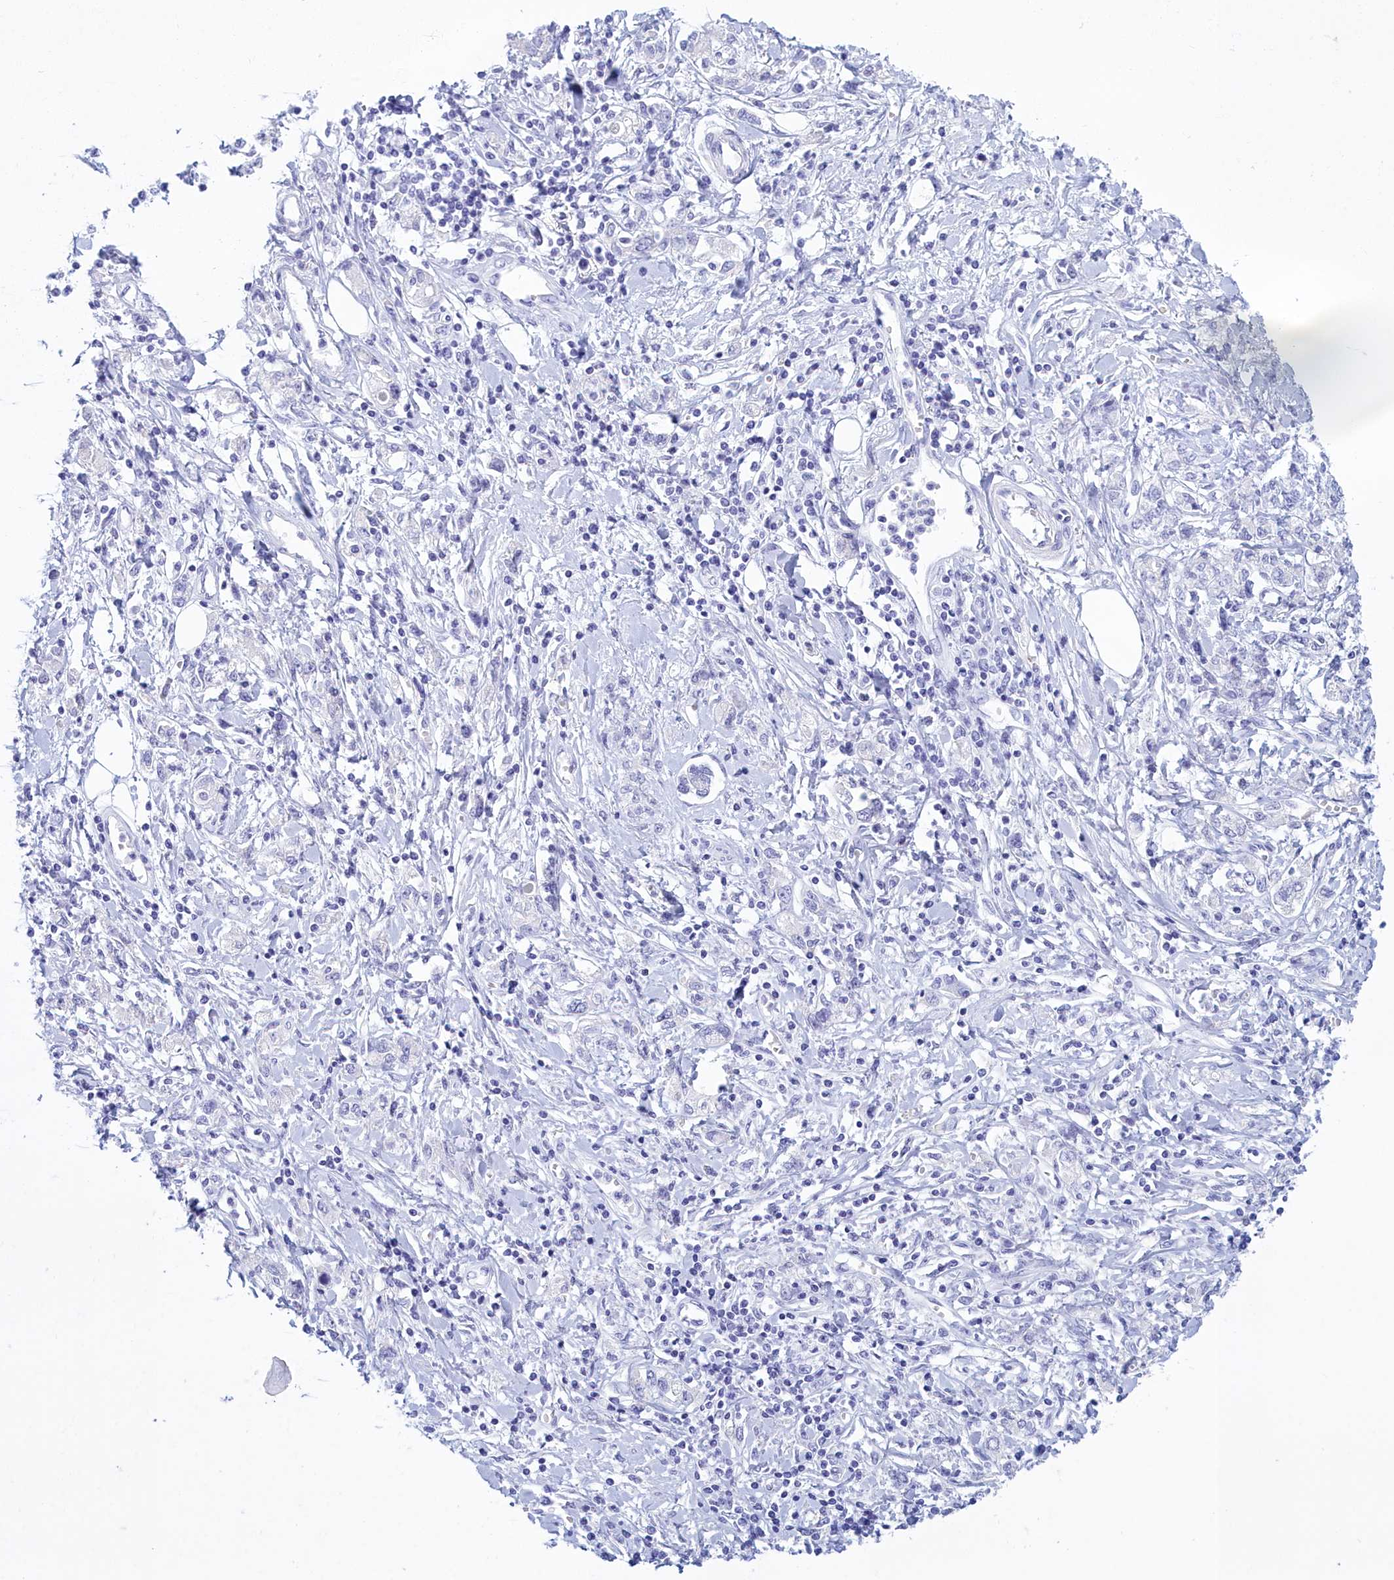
{"staining": {"intensity": "negative", "quantity": "none", "location": "none"}, "tissue": "stomach cancer", "cell_type": "Tumor cells", "image_type": "cancer", "snomed": [{"axis": "morphology", "description": "Adenocarcinoma, NOS"}, {"axis": "topography", "description": "Stomach"}], "caption": "The histopathology image exhibits no significant expression in tumor cells of adenocarcinoma (stomach).", "gene": "TMEM97", "patient": {"sex": "female", "age": 76}}